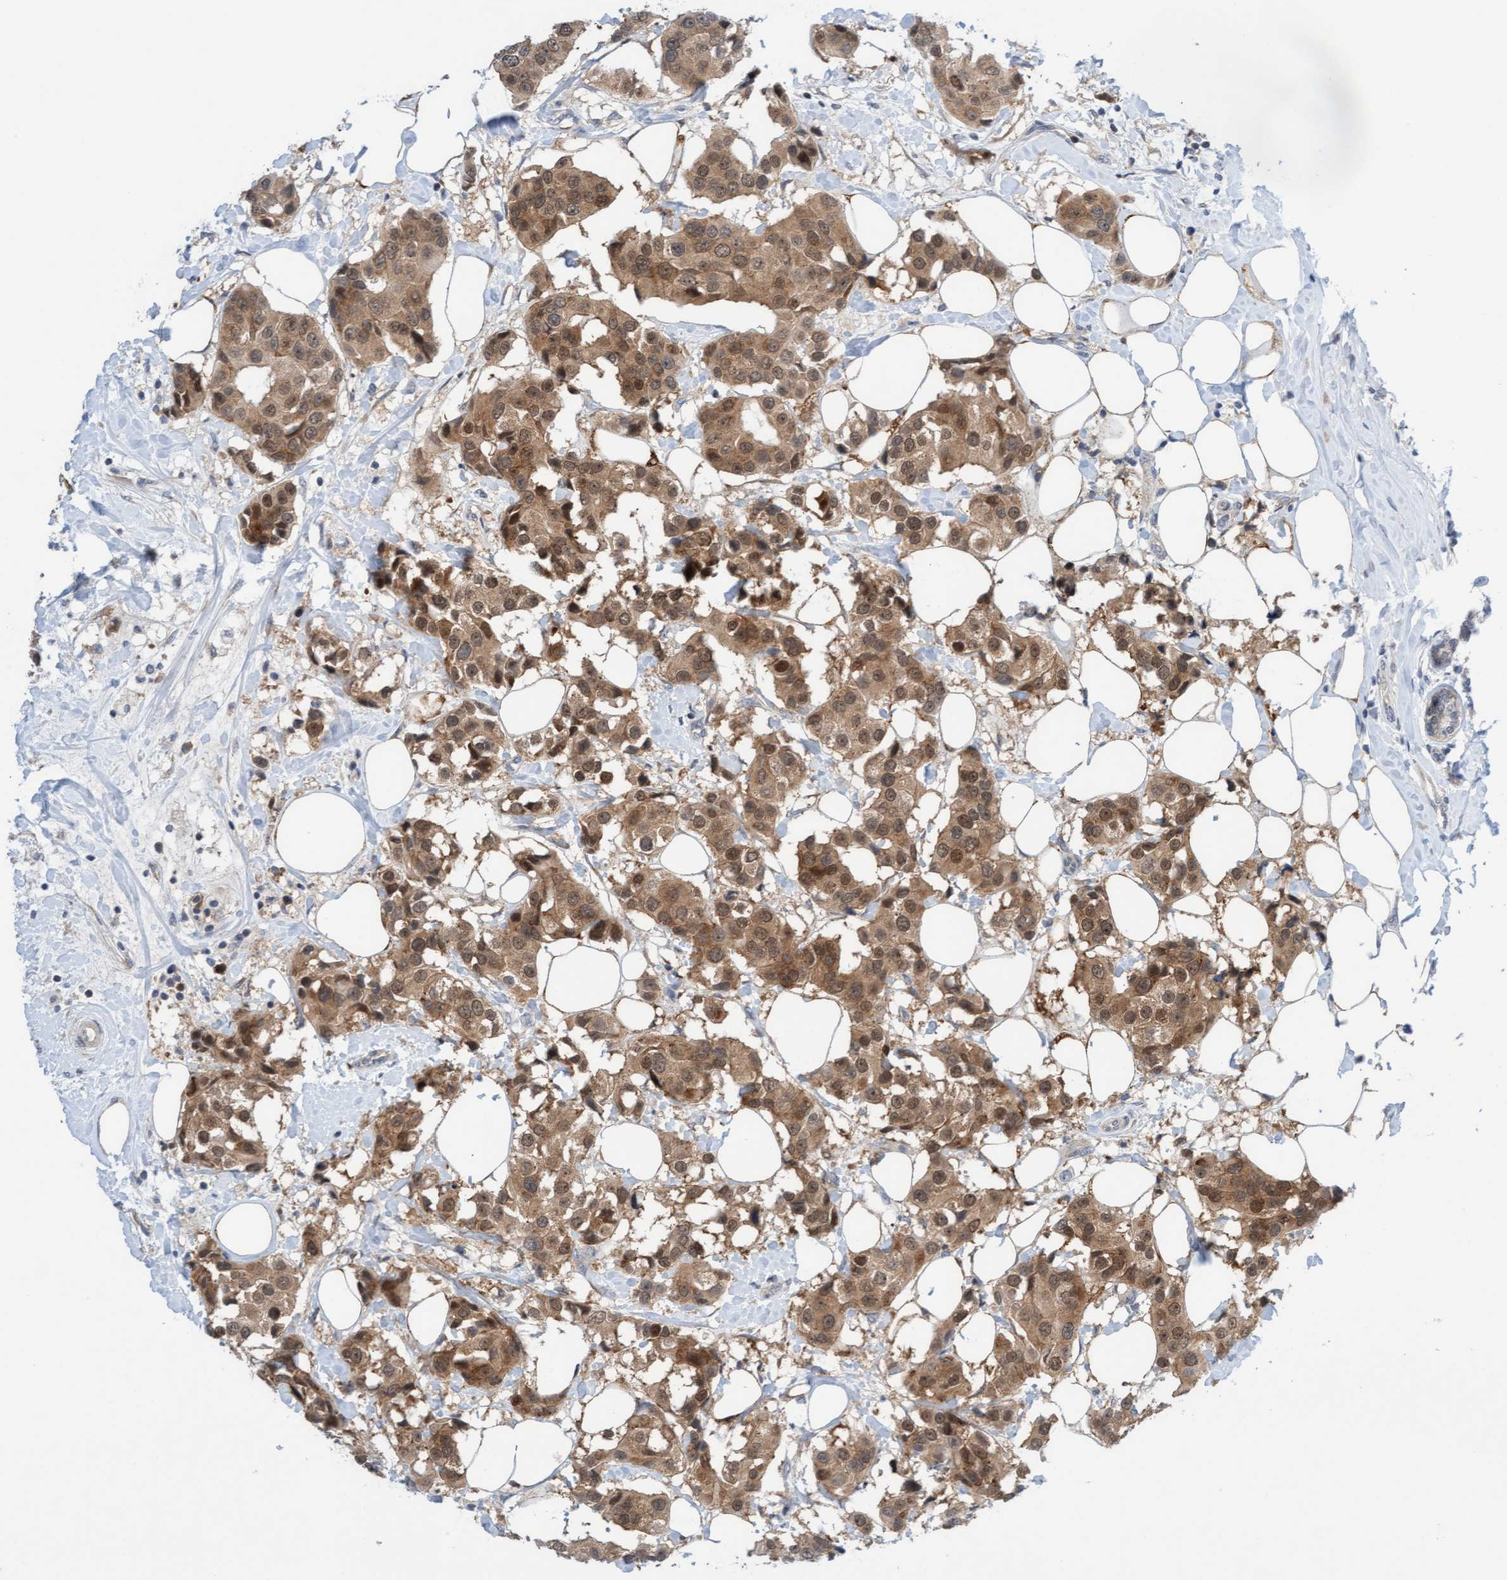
{"staining": {"intensity": "moderate", "quantity": ">75%", "location": "cytoplasmic/membranous,nuclear"}, "tissue": "breast cancer", "cell_type": "Tumor cells", "image_type": "cancer", "snomed": [{"axis": "morphology", "description": "Normal tissue, NOS"}, {"axis": "morphology", "description": "Duct carcinoma"}, {"axis": "topography", "description": "Breast"}], "caption": "A brown stain shows moderate cytoplasmic/membranous and nuclear positivity of a protein in breast intraductal carcinoma tumor cells.", "gene": "AMZ2", "patient": {"sex": "female", "age": 39}}